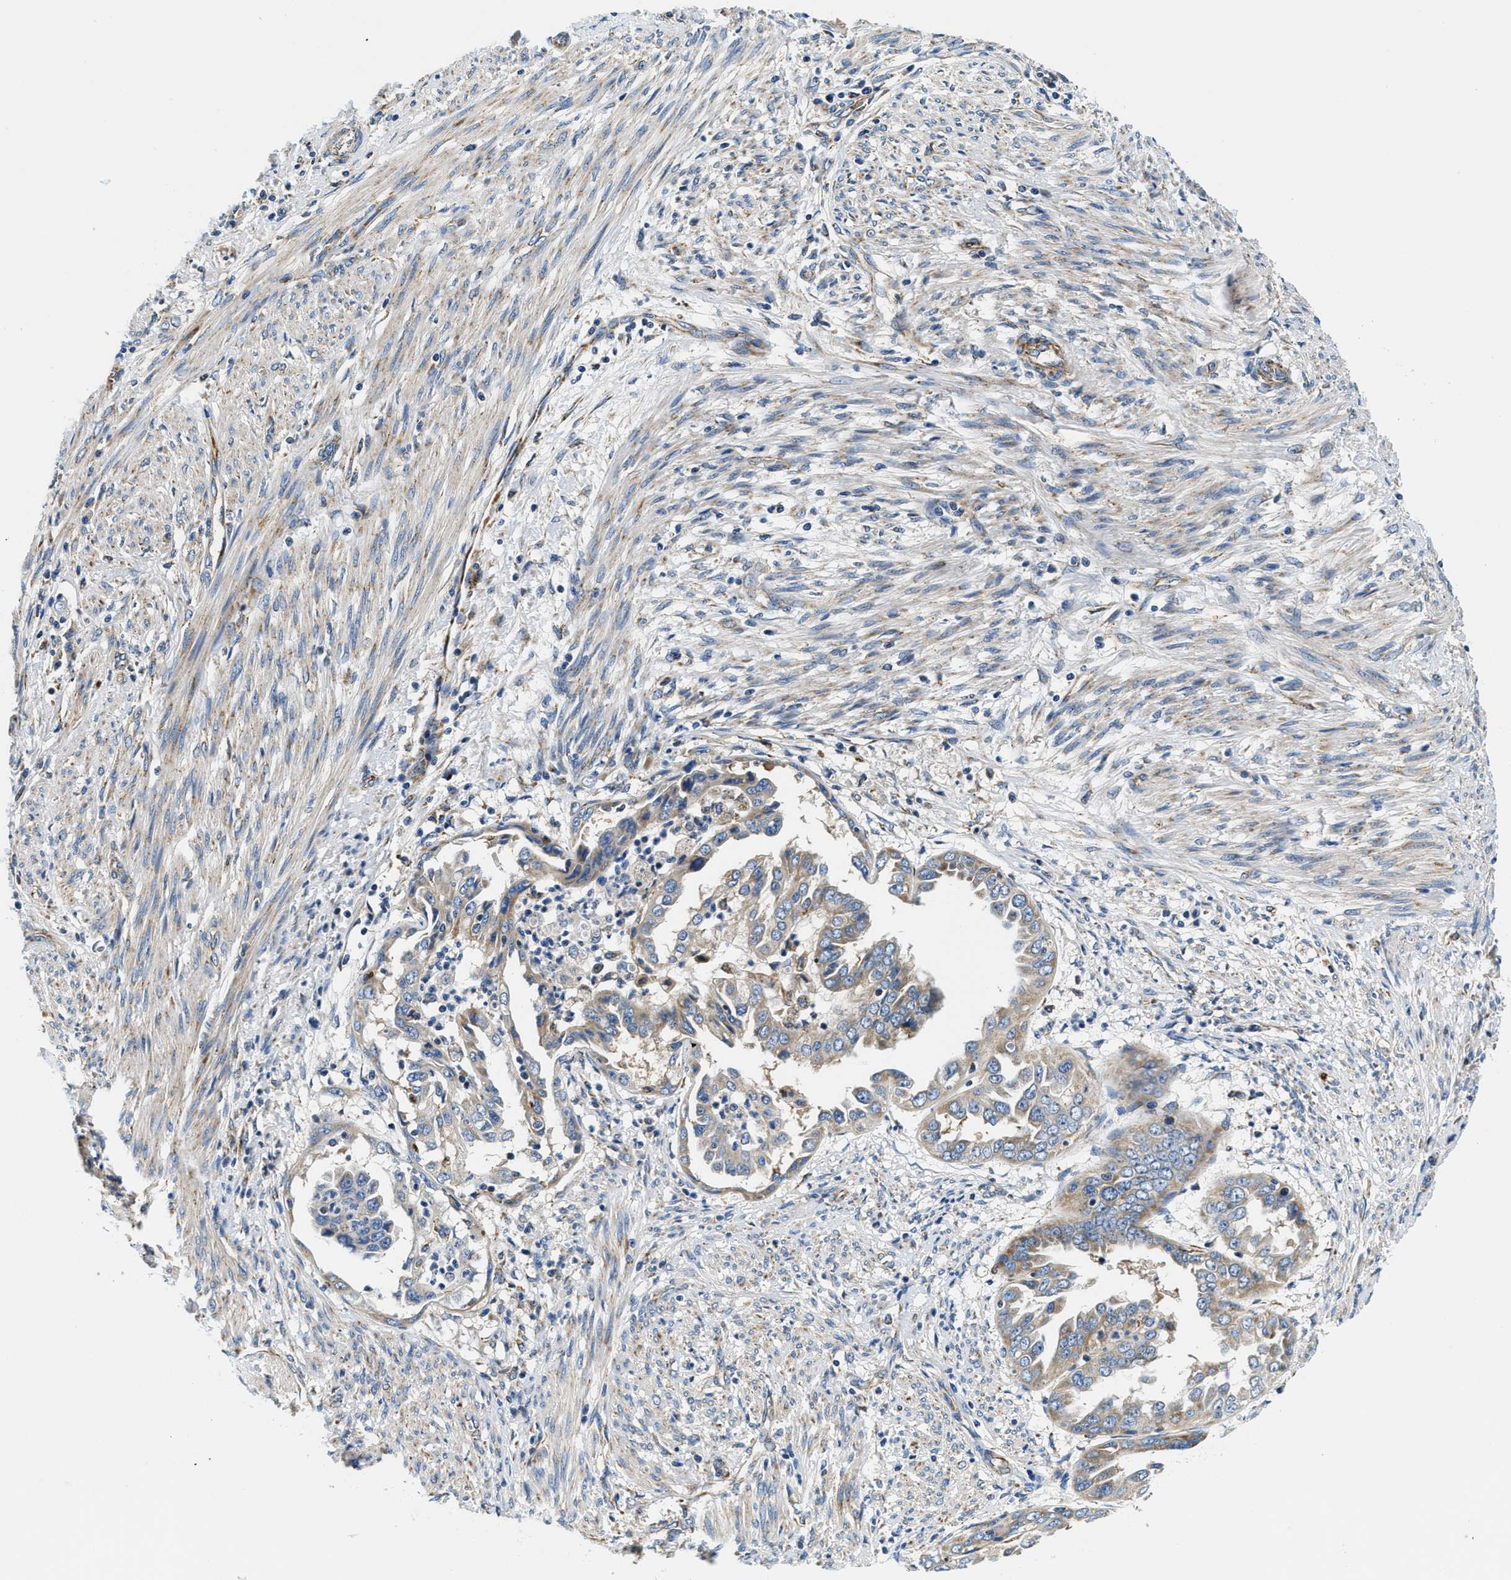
{"staining": {"intensity": "moderate", "quantity": "<25%", "location": "cytoplasmic/membranous"}, "tissue": "endometrial cancer", "cell_type": "Tumor cells", "image_type": "cancer", "snomed": [{"axis": "morphology", "description": "Adenocarcinoma, NOS"}, {"axis": "topography", "description": "Endometrium"}], "caption": "Immunohistochemical staining of human adenocarcinoma (endometrial) demonstrates low levels of moderate cytoplasmic/membranous protein positivity in approximately <25% of tumor cells. (brown staining indicates protein expression, while blue staining denotes nuclei).", "gene": "SAMD4B", "patient": {"sex": "female", "age": 85}}